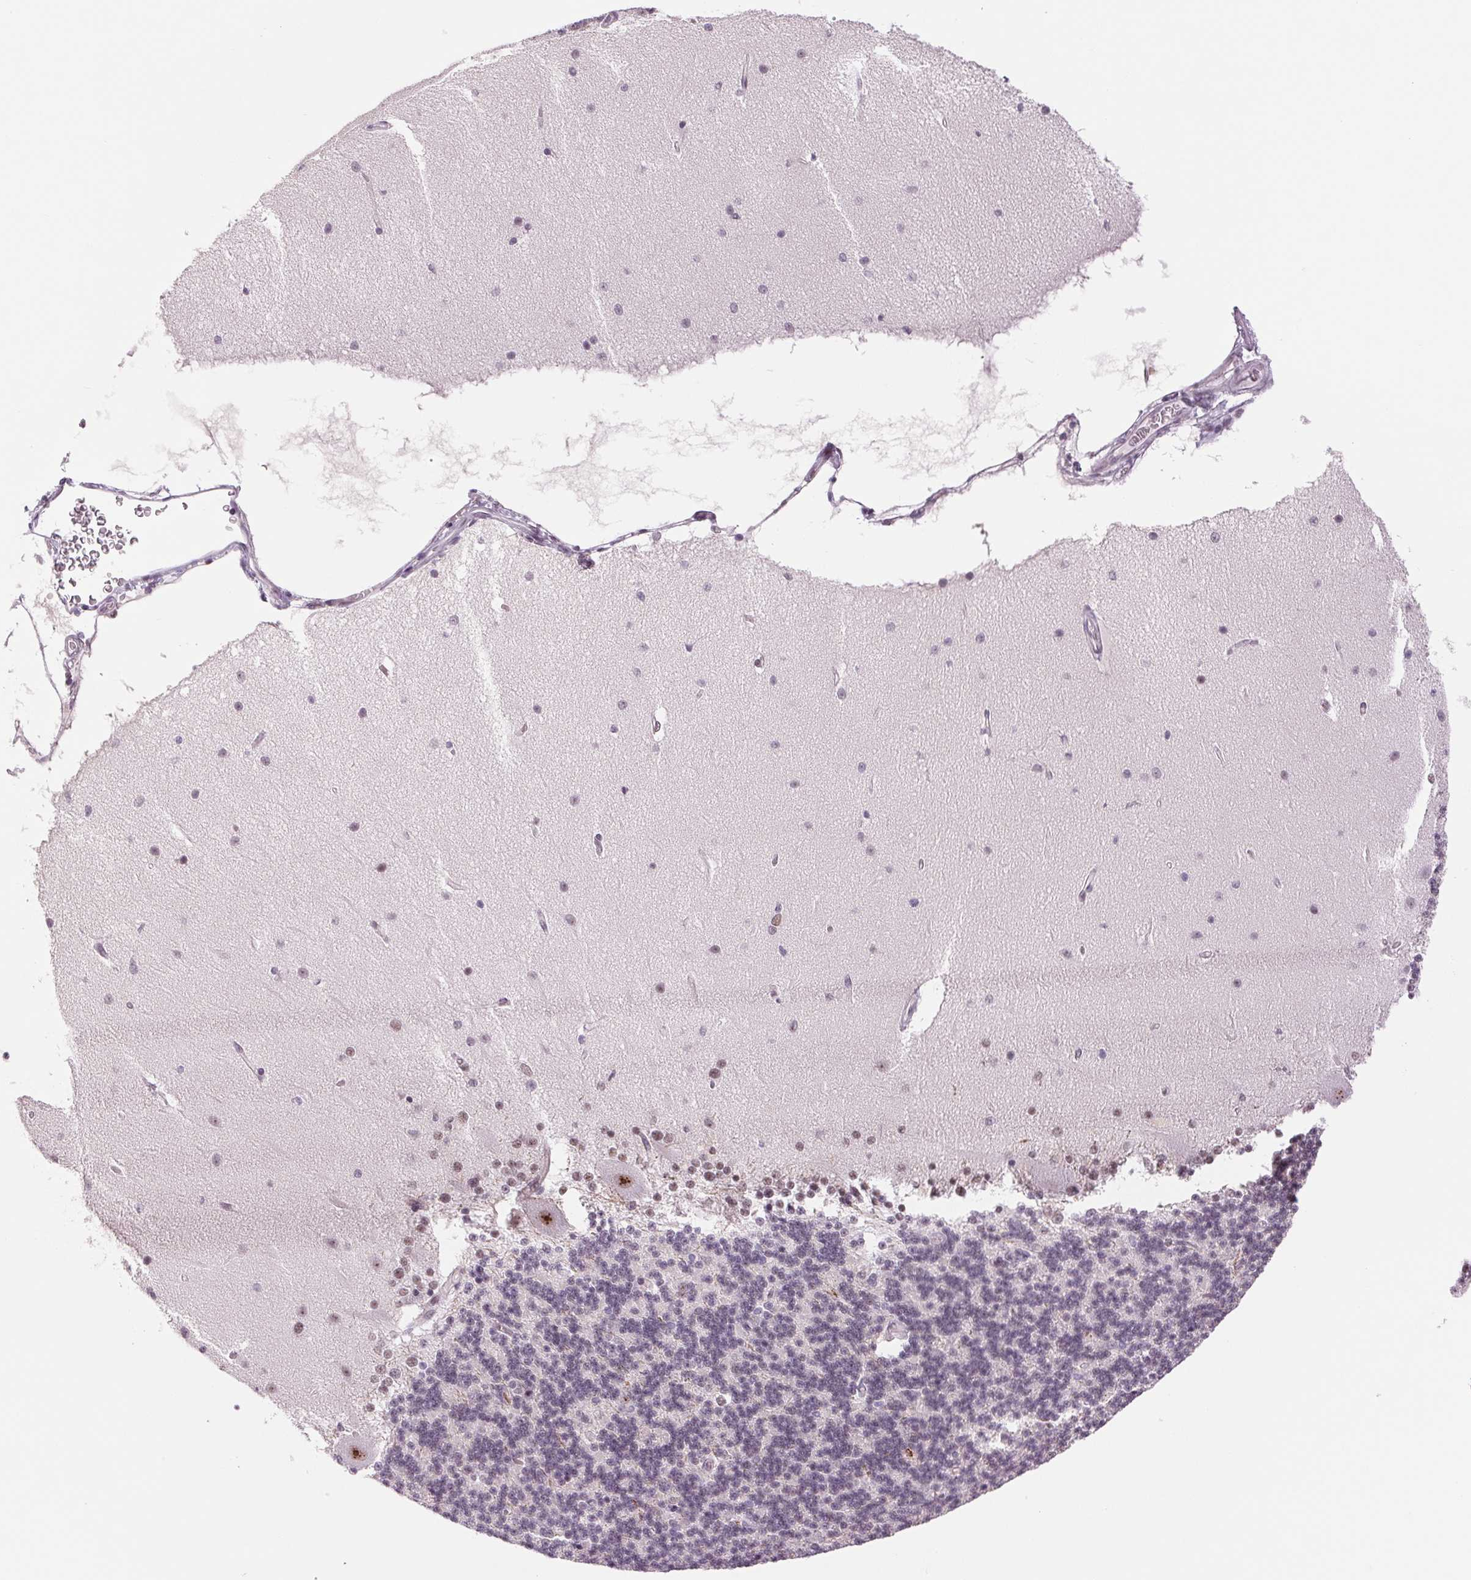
{"staining": {"intensity": "weak", "quantity": "25%-75%", "location": "nuclear"}, "tissue": "cerebellum", "cell_type": "Cells in granular layer", "image_type": "normal", "snomed": [{"axis": "morphology", "description": "Normal tissue, NOS"}, {"axis": "topography", "description": "Cerebellum"}], "caption": "This image displays IHC staining of normal cerebellum, with low weak nuclear positivity in about 25%-75% of cells in granular layer.", "gene": "ZC3H14", "patient": {"sex": "female", "age": 54}}